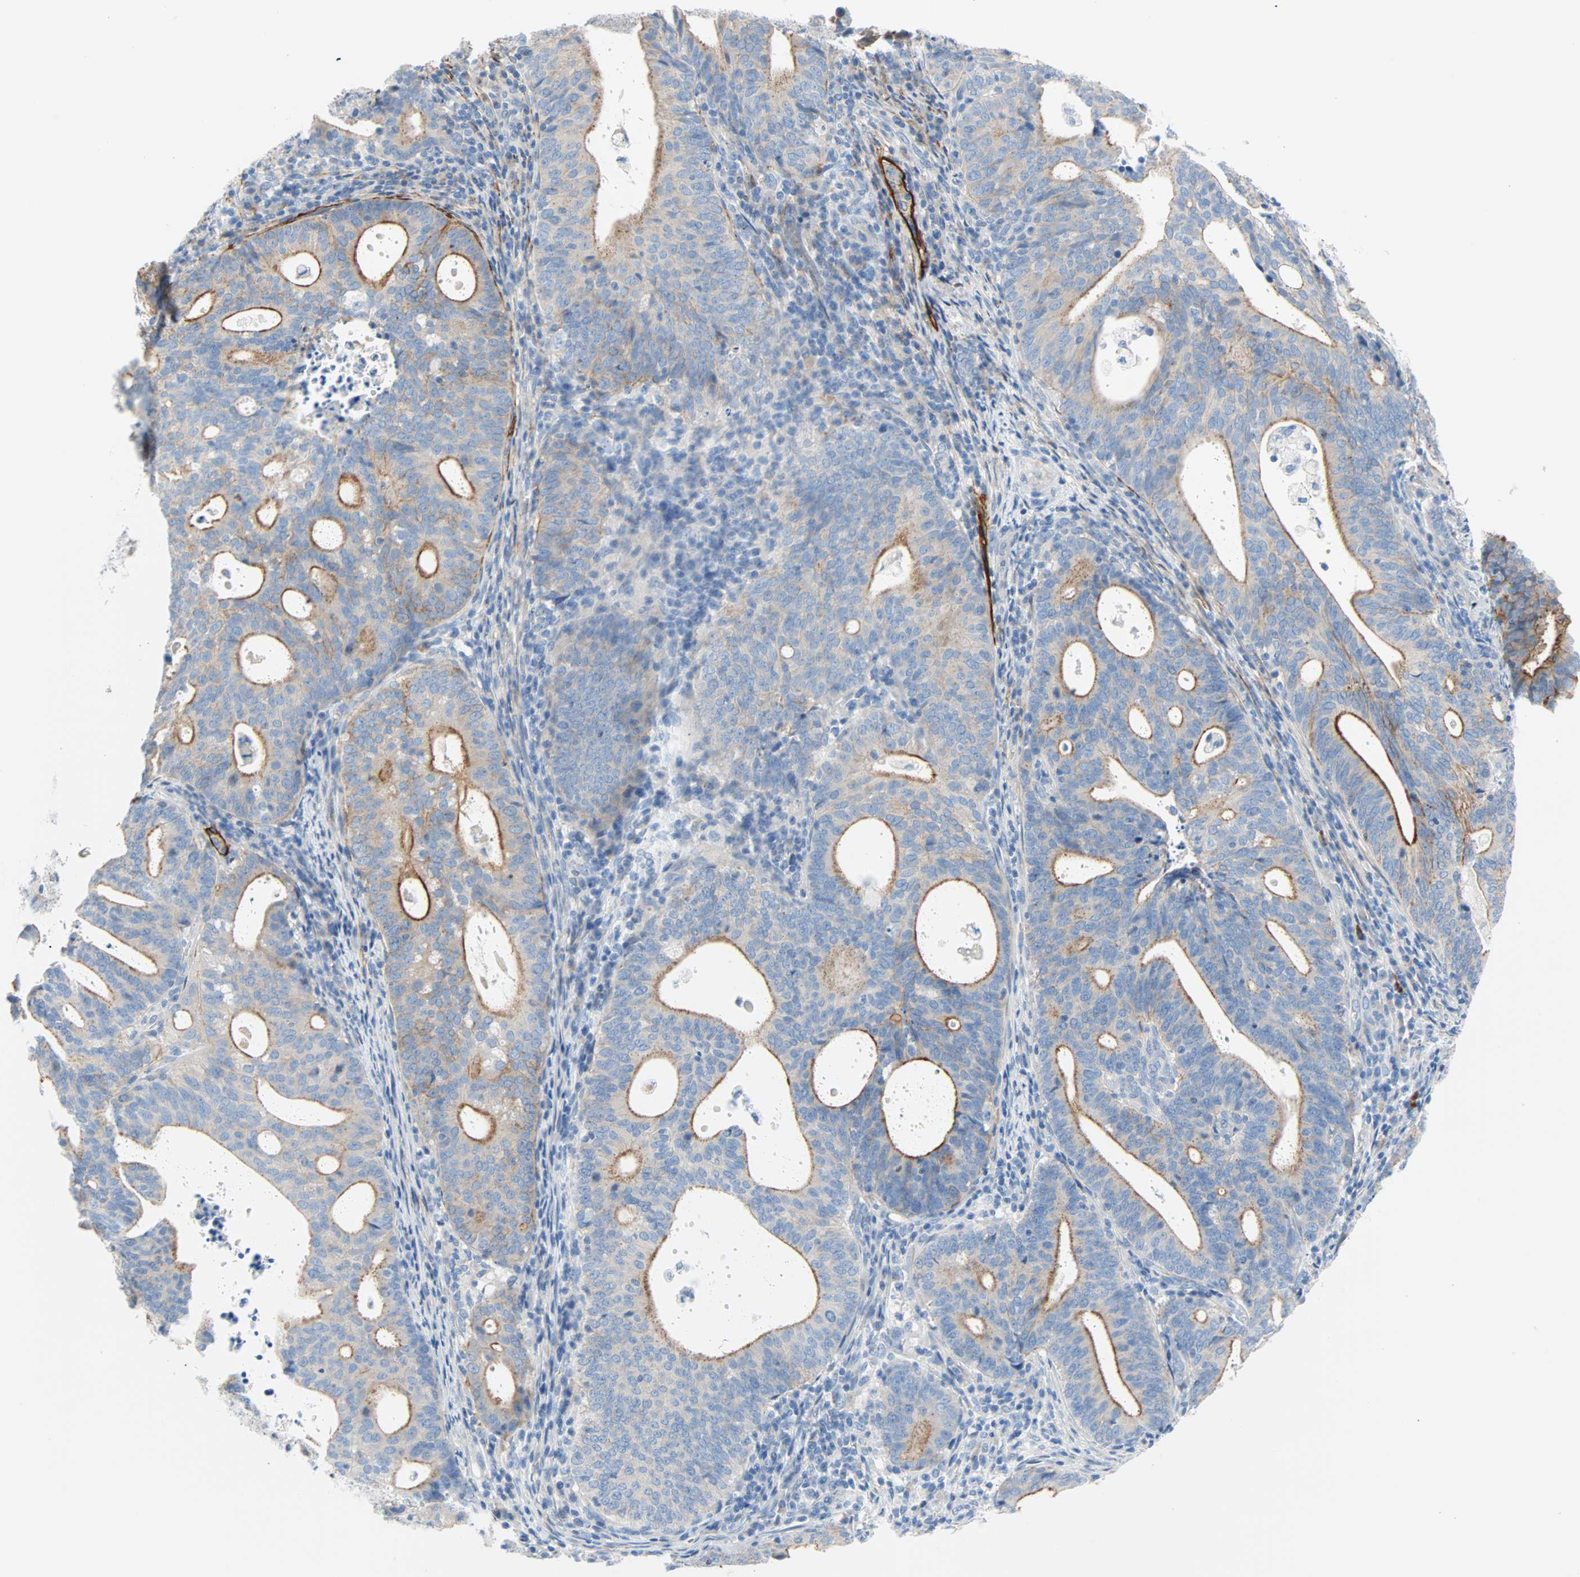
{"staining": {"intensity": "moderate", "quantity": ">75%", "location": "cytoplasmic/membranous"}, "tissue": "endometrial cancer", "cell_type": "Tumor cells", "image_type": "cancer", "snomed": [{"axis": "morphology", "description": "Adenocarcinoma, NOS"}, {"axis": "topography", "description": "Uterus"}], "caption": "IHC staining of adenocarcinoma (endometrial), which displays medium levels of moderate cytoplasmic/membranous staining in approximately >75% of tumor cells indicating moderate cytoplasmic/membranous protein expression. The staining was performed using DAB (brown) for protein detection and nuclei were counterstained in hematoxylin (blue).", "gene": "PDPN", "patient": {"sex": "female", "age": 83}}